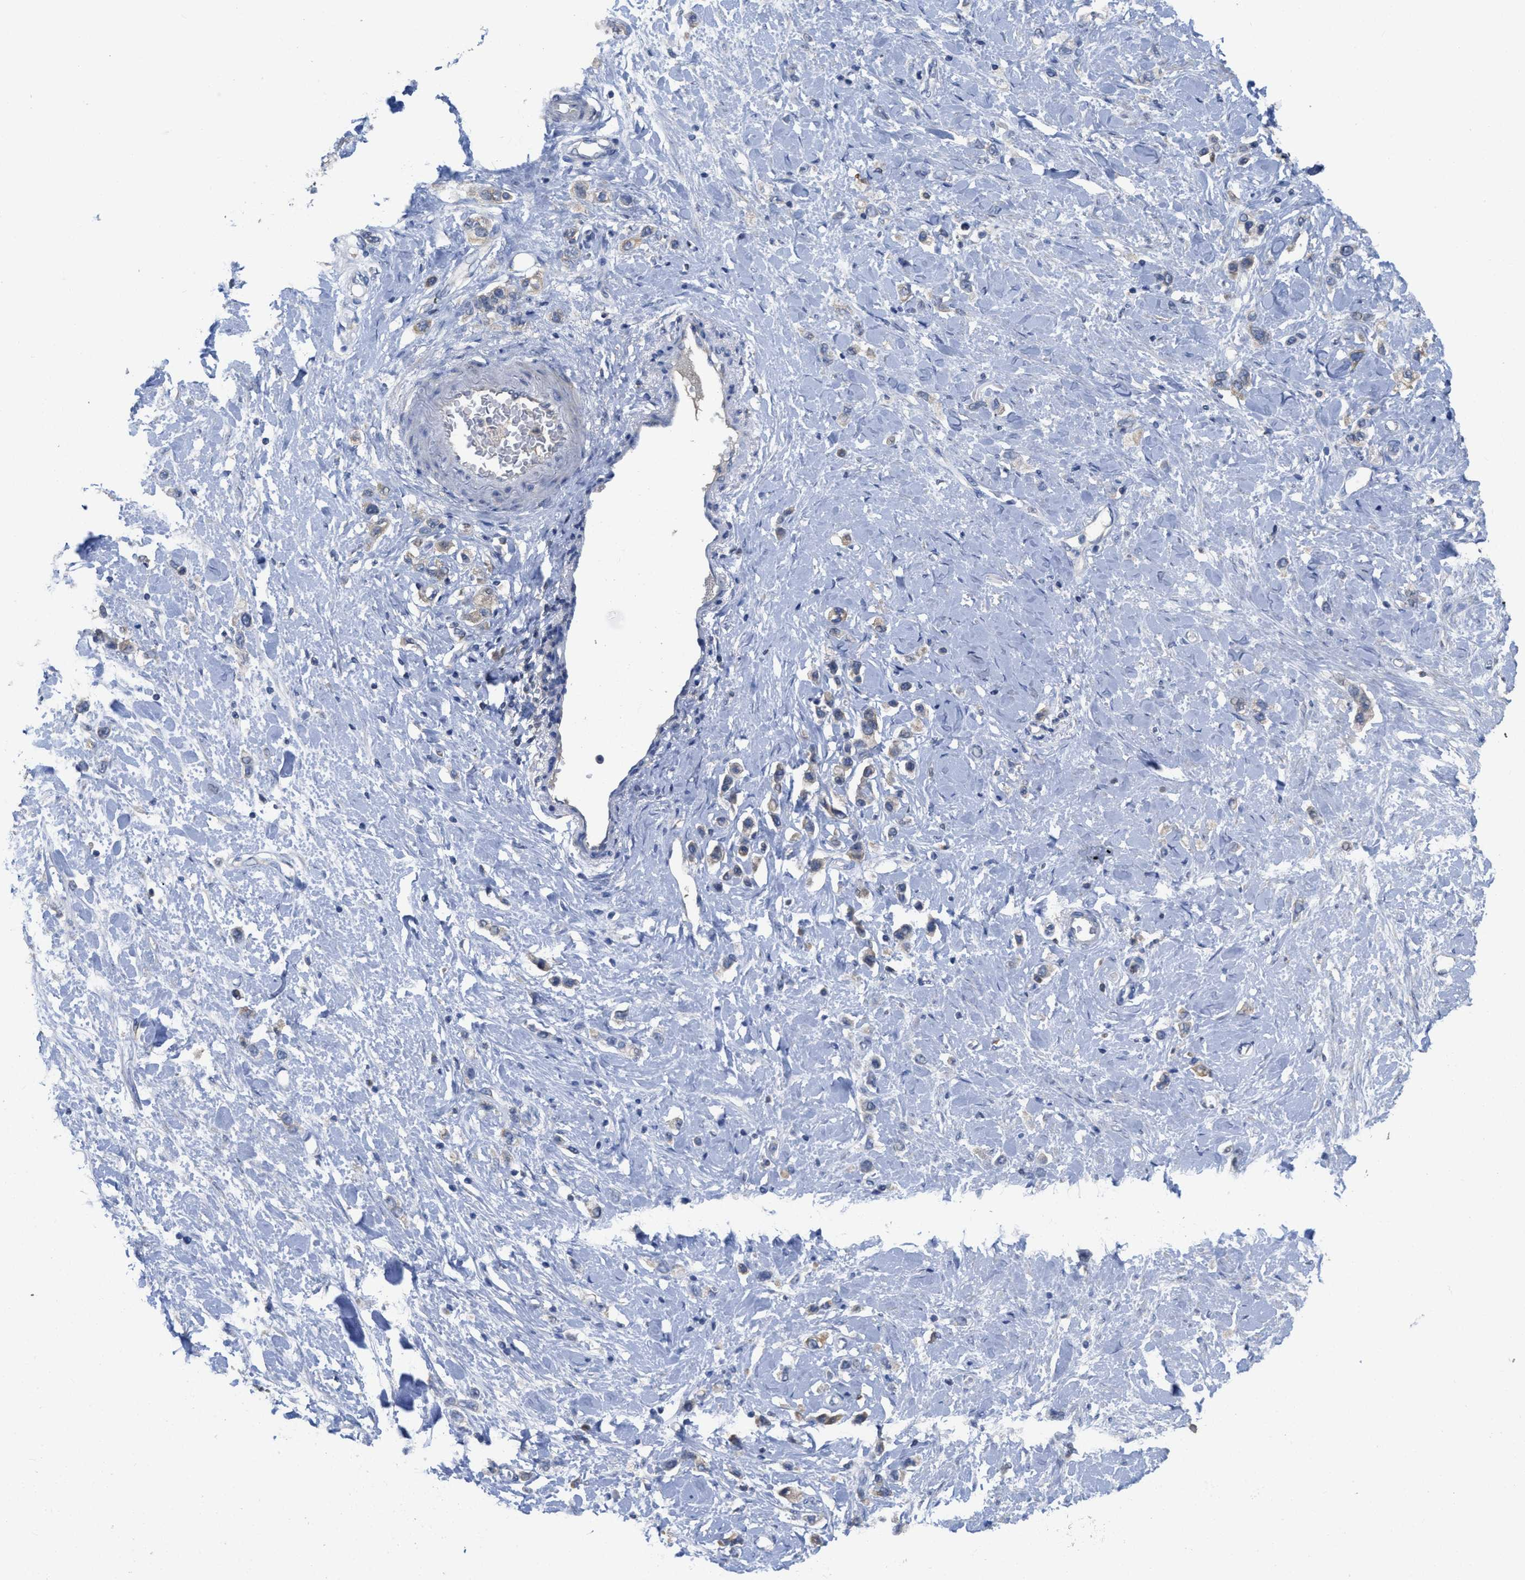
{"staining": {"intensity": "weak", "quantity": "25%-75%", "location": "cytoplasmic/membranous"}, "tissue": "stomach cancer", "cell_type": "Tumor cells", "image_type": "cancer", "snomed": [{"axis": "morphology", "description": "Adenocarcinoma, NOS"}, {"axis": "topography", "description": "Stomach"}], "caption": "Protein staining demonstrates weak cytoplasmic/membranous positivity in about 25%-75% of tumor cells in stomach adenocarcinoma.", "gene": "SFXN2", "patient": {"sex": "female", "age": 65}}